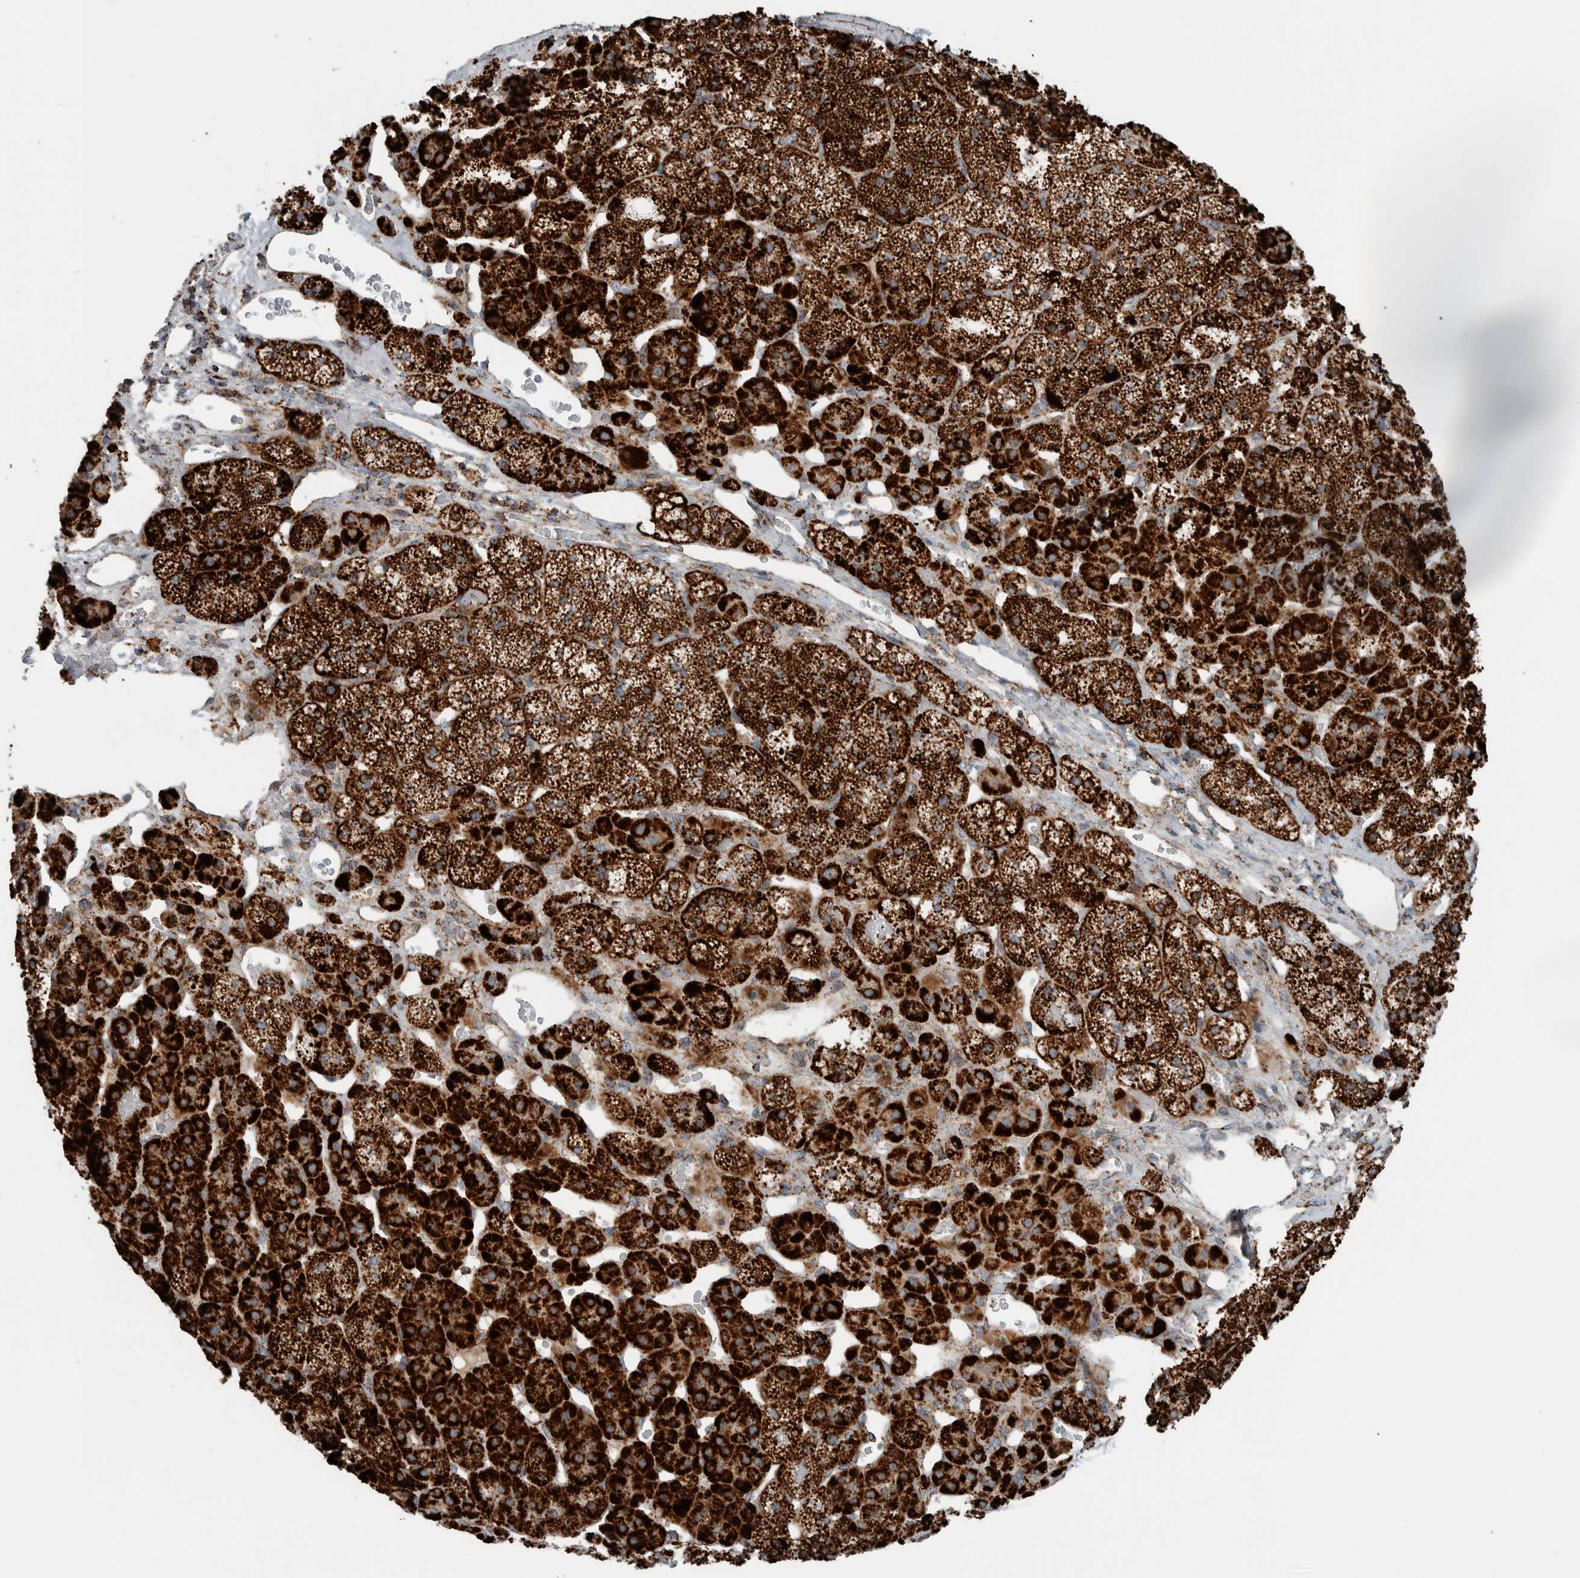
{"staining": {"intensity": "strong", "quantity": ">75%", "location": "cytoplasmic/membranous"}, "tissue": "adrenal gland", "cell_type": "Glandular cells", "image_type": "normal", "snomed": [{"axis": "morphology", "description": "Normal tissue, NOS"}, {"axis": "topography", "description": "Adrenal gland"}], "caption": "Protein expression by immunohistochemistry (IHC) reveals strong cytoplasmic/membranous staining in about >75% of glandular cells in normal adrenal gland.", "gene": "CNTROB", "patient": {"sex": "female", "age": 44}}